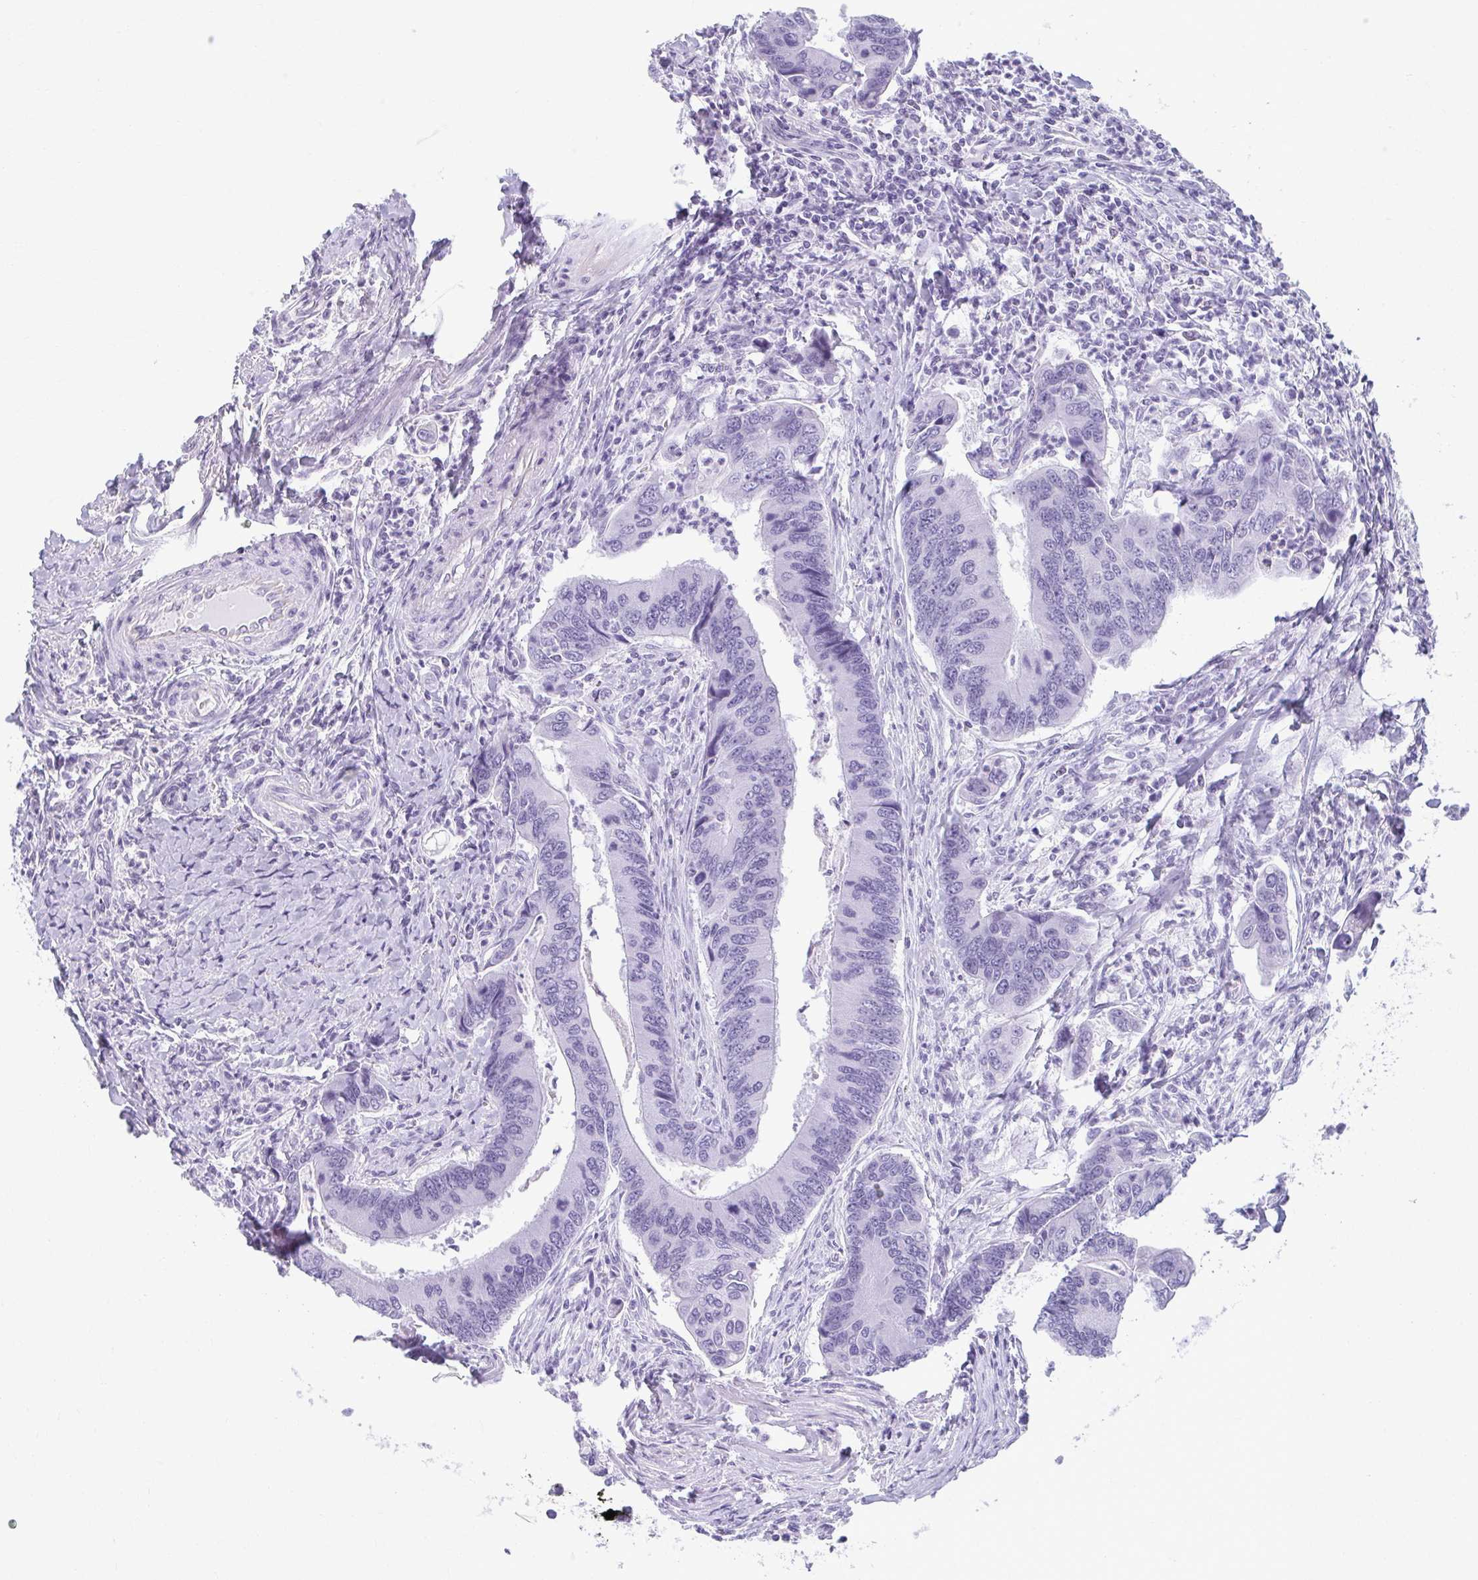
{"staining": {"intensity": "negative", "quantity": "none", "location": "none"}, "tissue": "colorectal cancer", "cell_type": "Tumor cells", "image_type": "cancer", "snomed": [{"axis": "morphology", "description": "Adenocarcinoma, NOS"}, {"axis": "topography", "description": "Colon"}], "caption": "This is an IHC micrograph of colorectal adenocarcinoma. There is no expression in tumor cells.", "gene": "MOBP", "patient": {"sex": "female", "age": 67}}